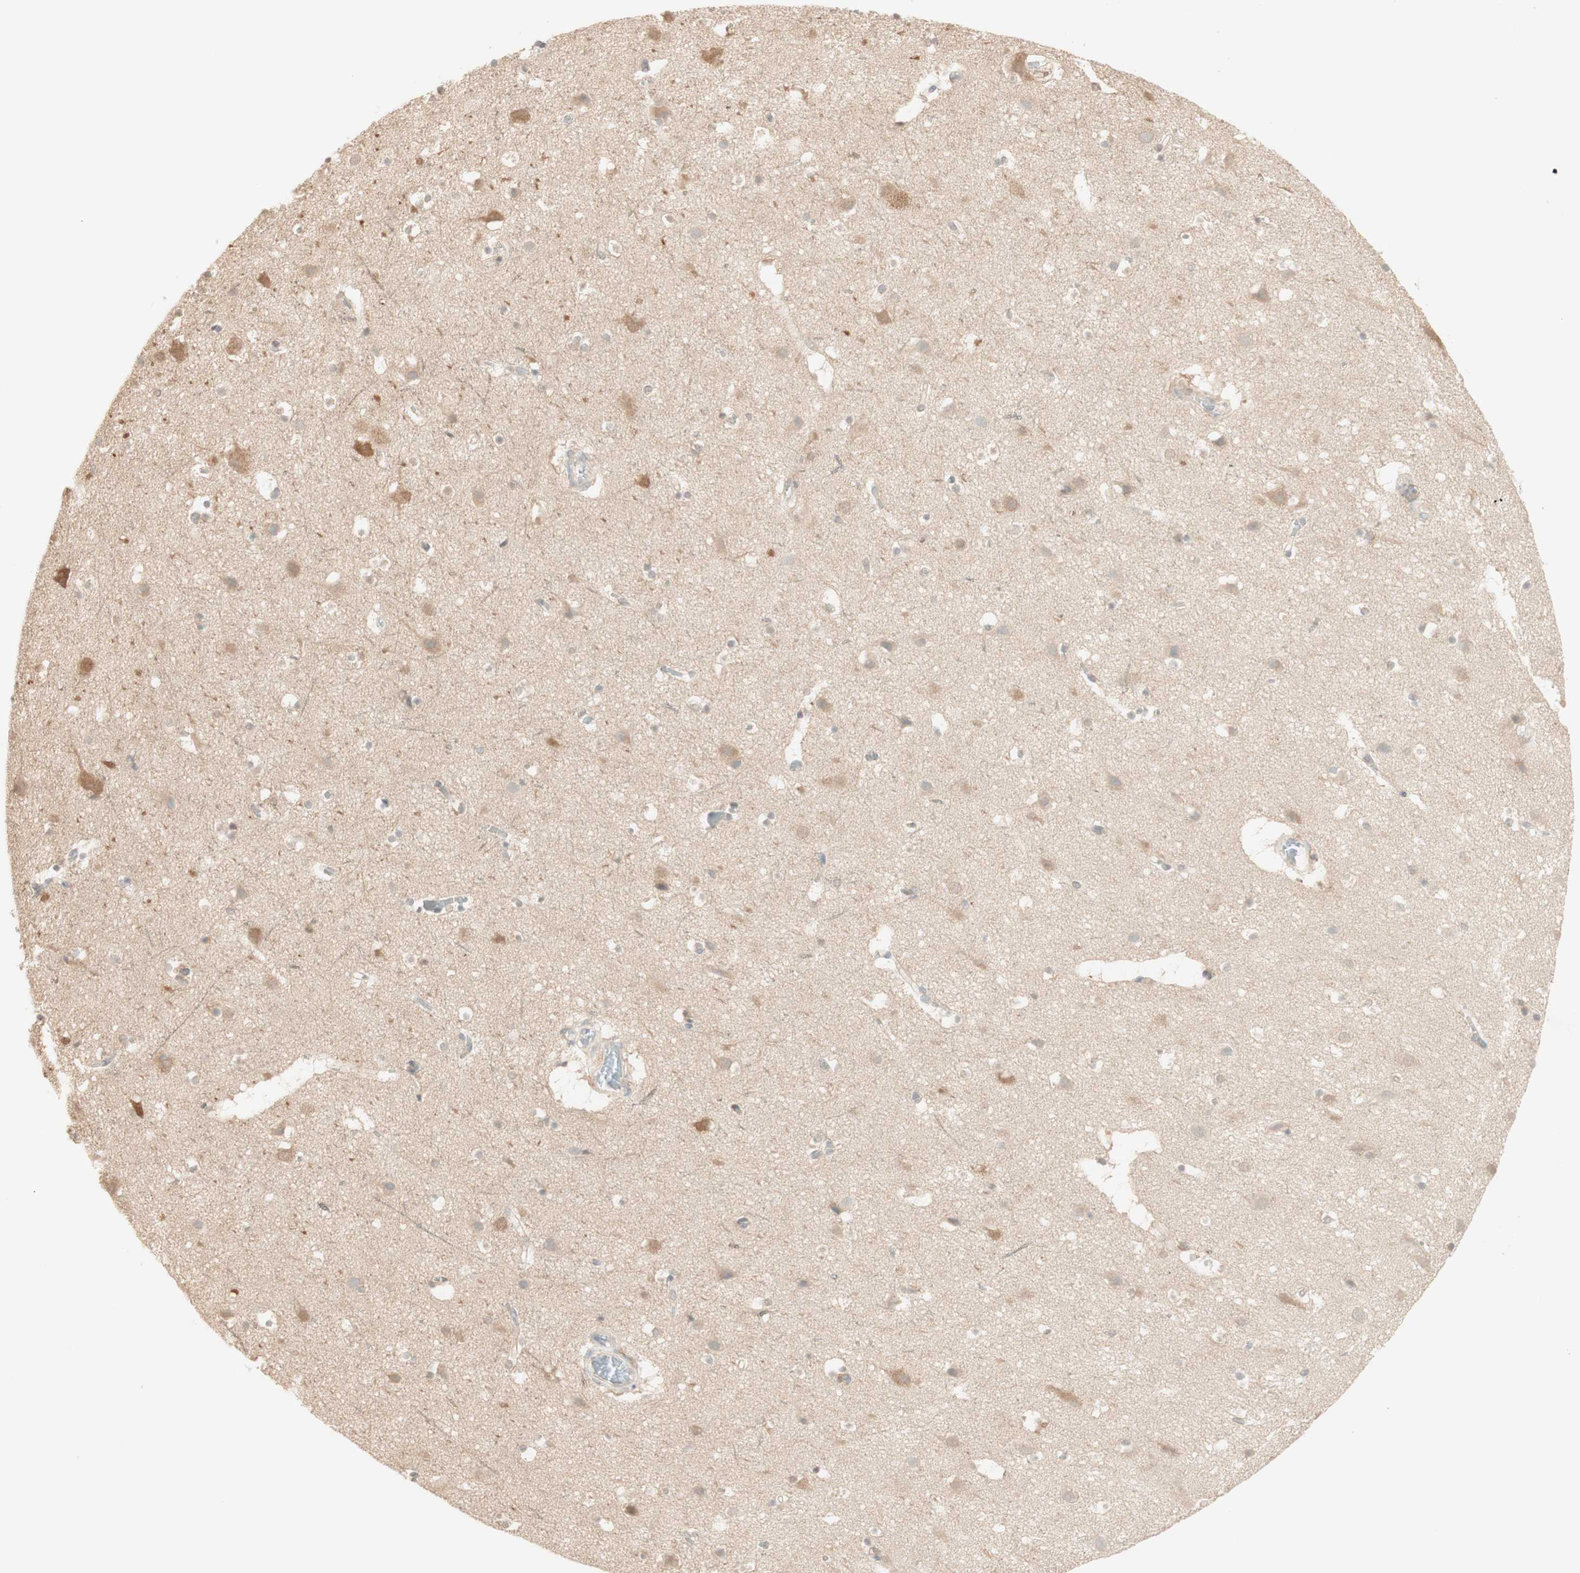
{"staining": {"intensity": "weak", "quantity": ">75%", "location": "cytoplasmic/membranous"}, "tissue": "cerebral cortex", "cell_type": "Endothelial cells", "image_type": "normal", "snomed": [{"axis": "morphology", "description": "Normal tissue, NOS"}, {"axis": "topography", "description": "Cerebral cortex"}], "caption": "Immunohistochemical staining of normal human cerebral cortex reveals weak cytoplasmic/membranous protein expression in about >75% of endothelial cells.", "gene": "CLCN2", "patient": {"sex": "male", "age": 45}}